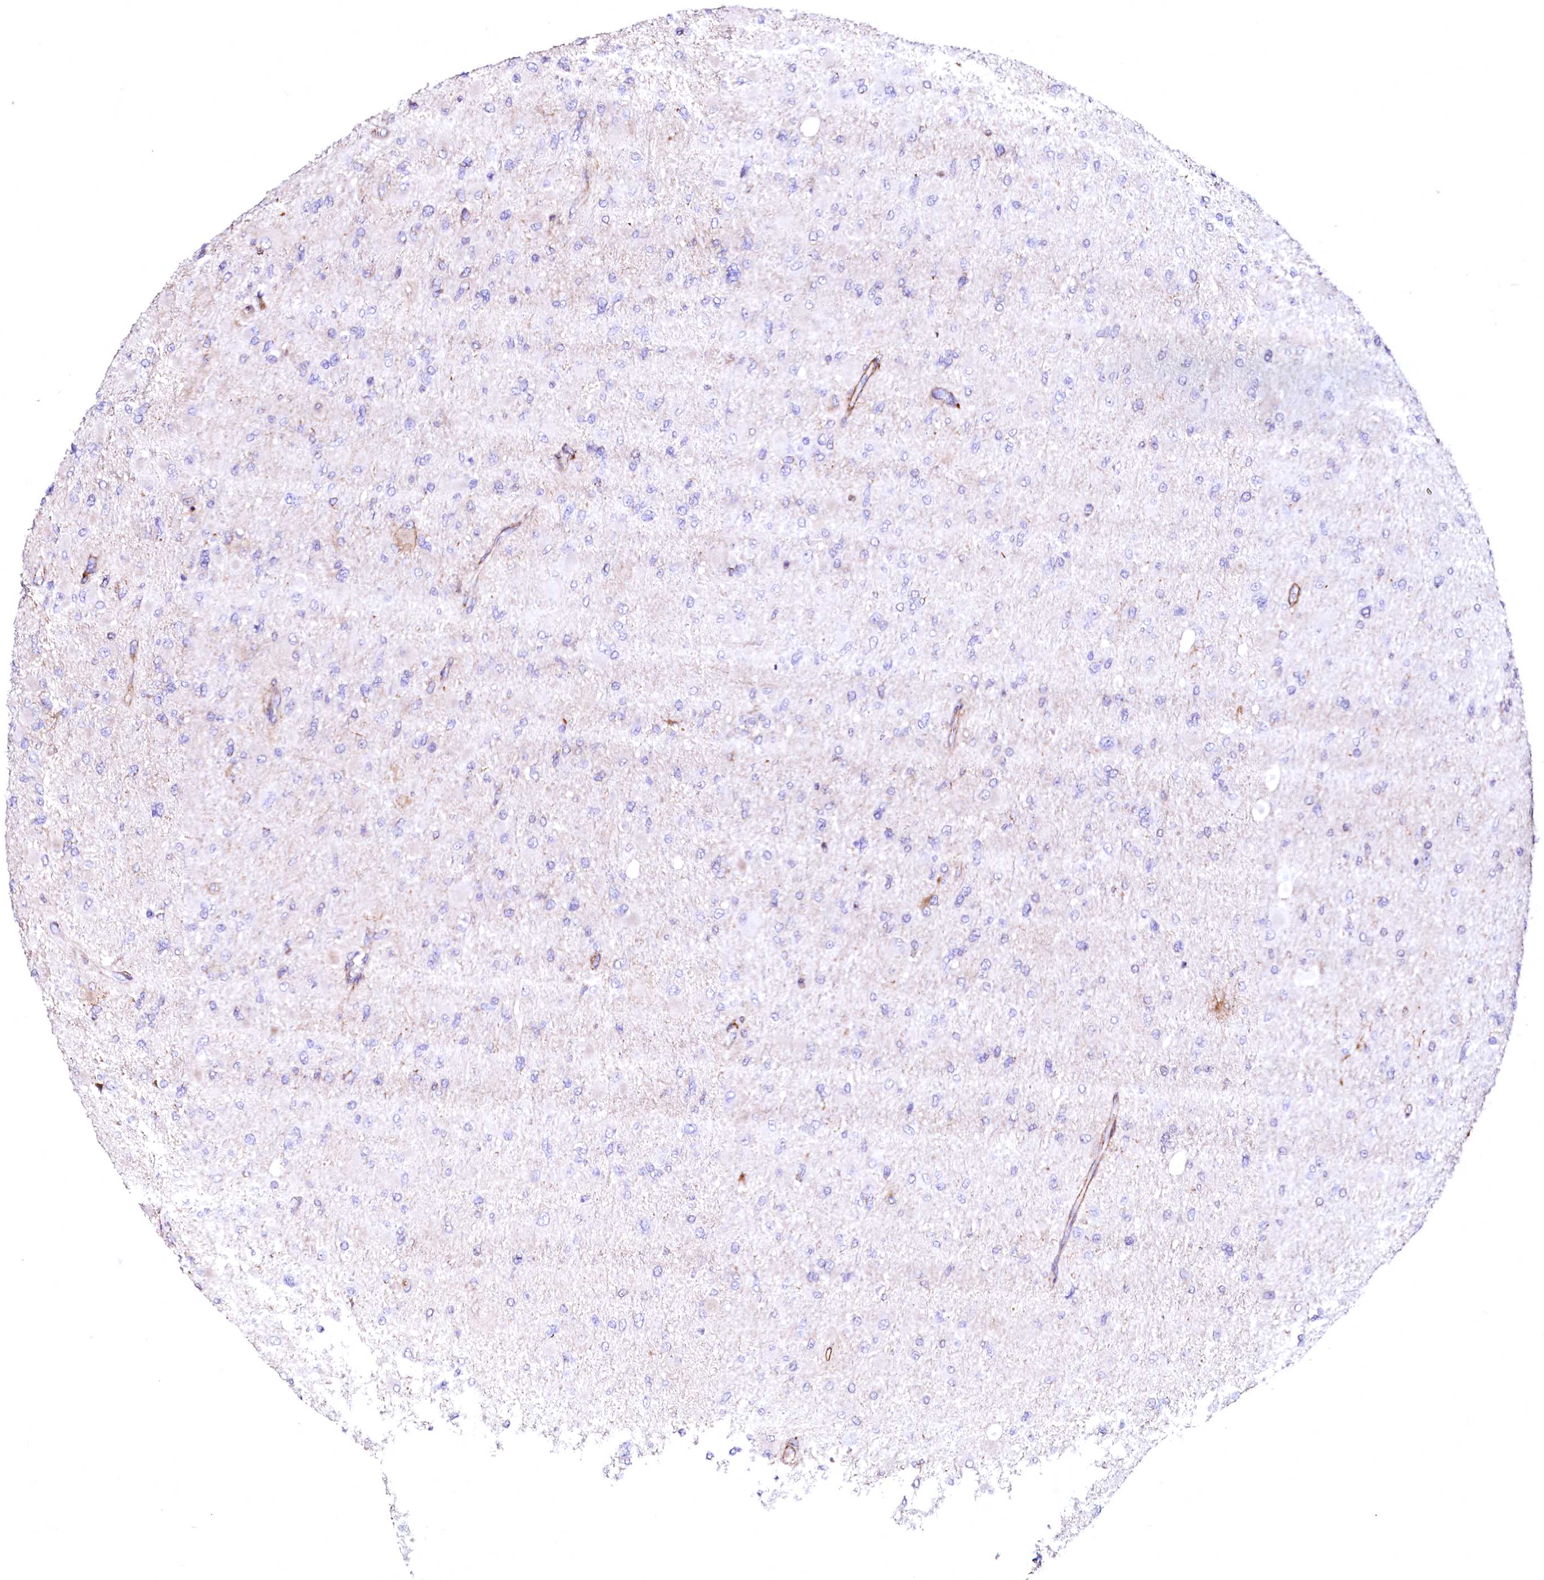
{"staining": {"intensity": "negative", "quantity": "none", "location": "none"}, "tissue": "glioma", "cell_type": "Tumor cells", "image_type": "cancer", "snomed": [{"axis": "morphology", "description": "Glioma, malignant, High grade"}, {"axis": "topography", "description": "Cerebral cortex"}], "caption": "DAB (3,3'-diaminobenzidine) immunohistochemical staining of human high-grade glioma (malignant) exhibits no significant staining in tumor cells. (DAB (3,3'-diaminobenzidine) immunohistochemistry (IHC) with hematoxylin counter stain).", "gene": "GPR176", "patient": {"sex": "female", "age": 36}}